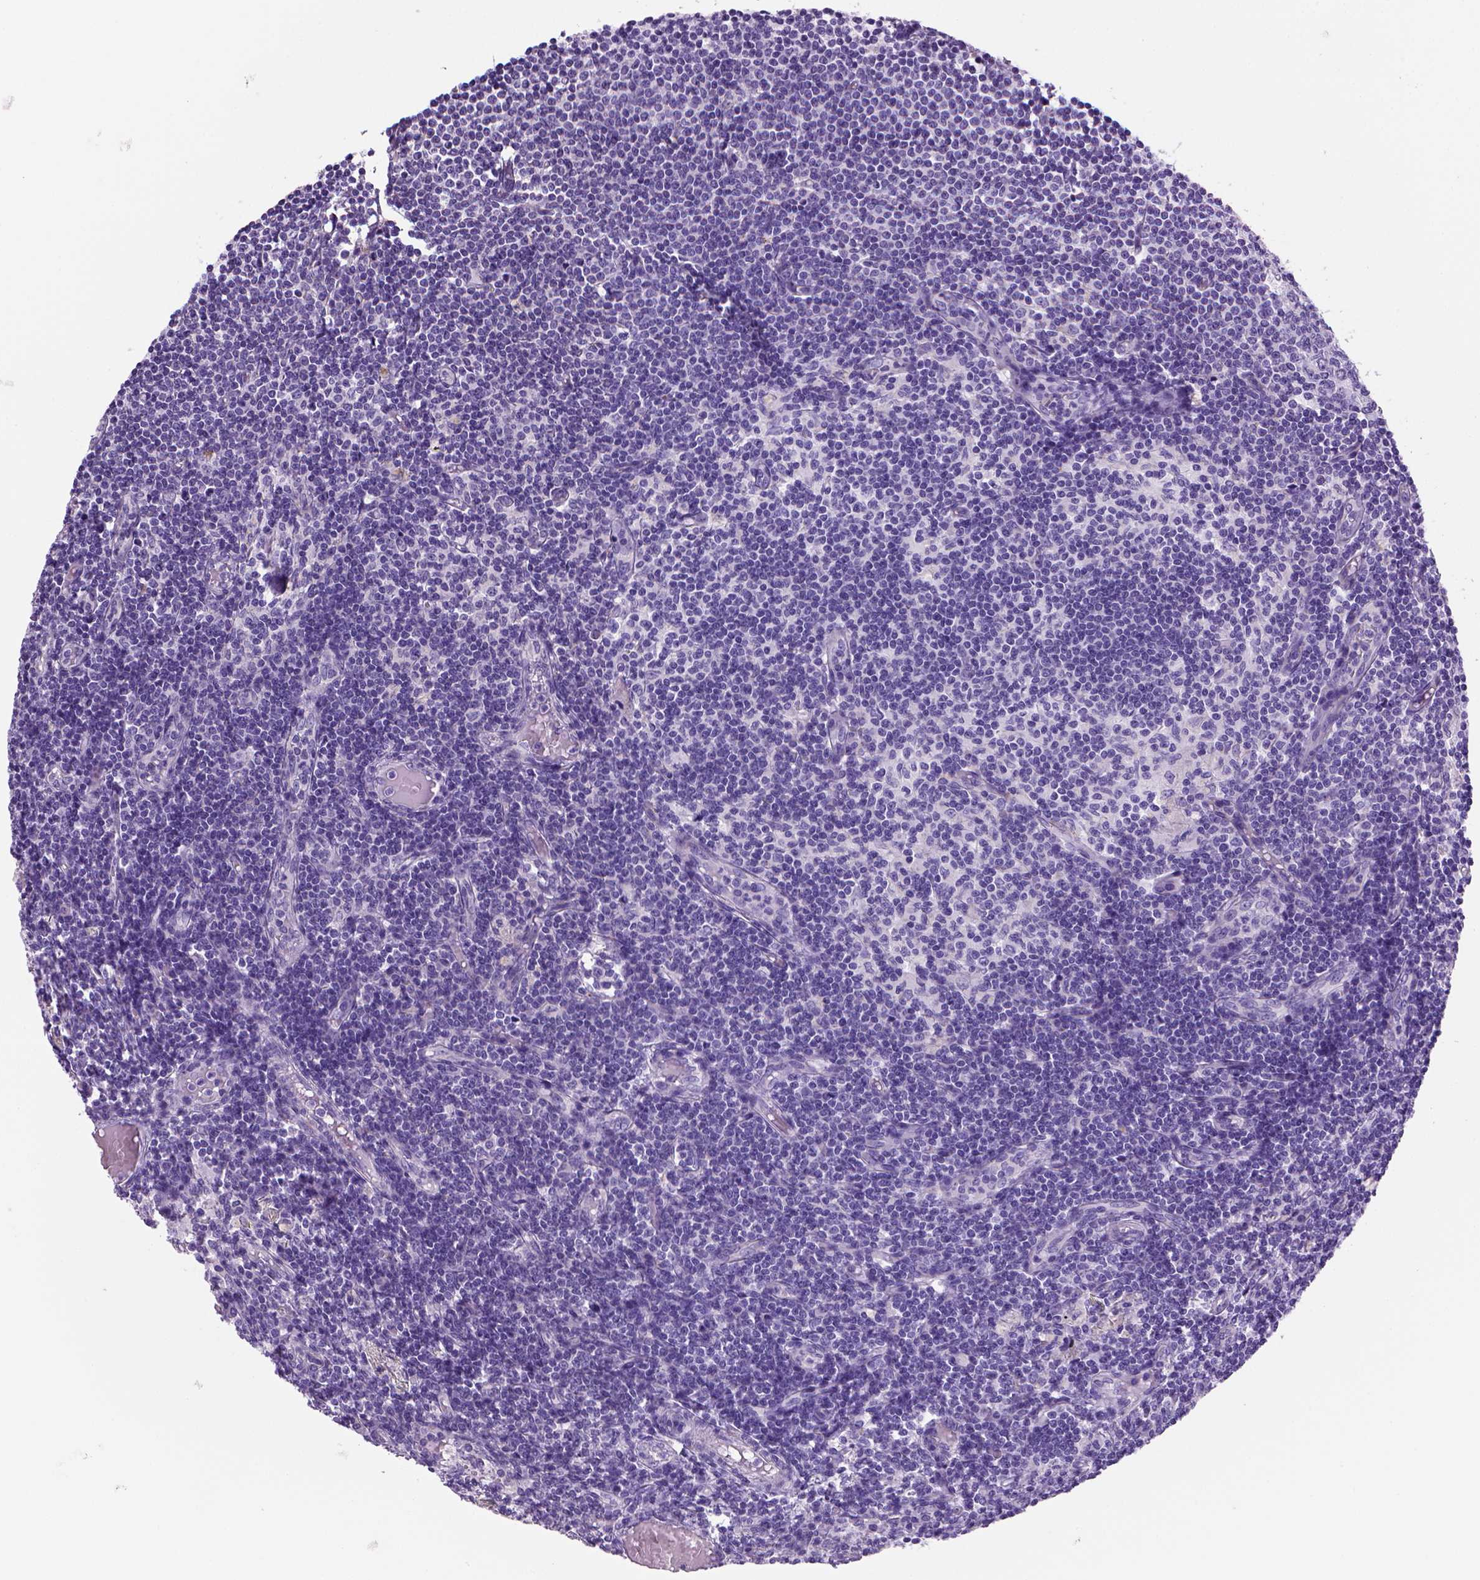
{"staining": {"intensity": "negative", "quantity": "none", "location": "none"}, "tissue": "lymph node", "cell_type": "Germinal center cells", "image_type": "normal", "snomed": [{"axis": "morphology", "description": "Normal tissue, NOS"}, {"axis": "topography", "description": "Lymph node"}], "caption": "Normal lymph node was stained to show a protein in brown. There is no significant expression in germinal center cells.", "gene": "ARHGEF33", "patient": {"sex": "female", "age": 69}}